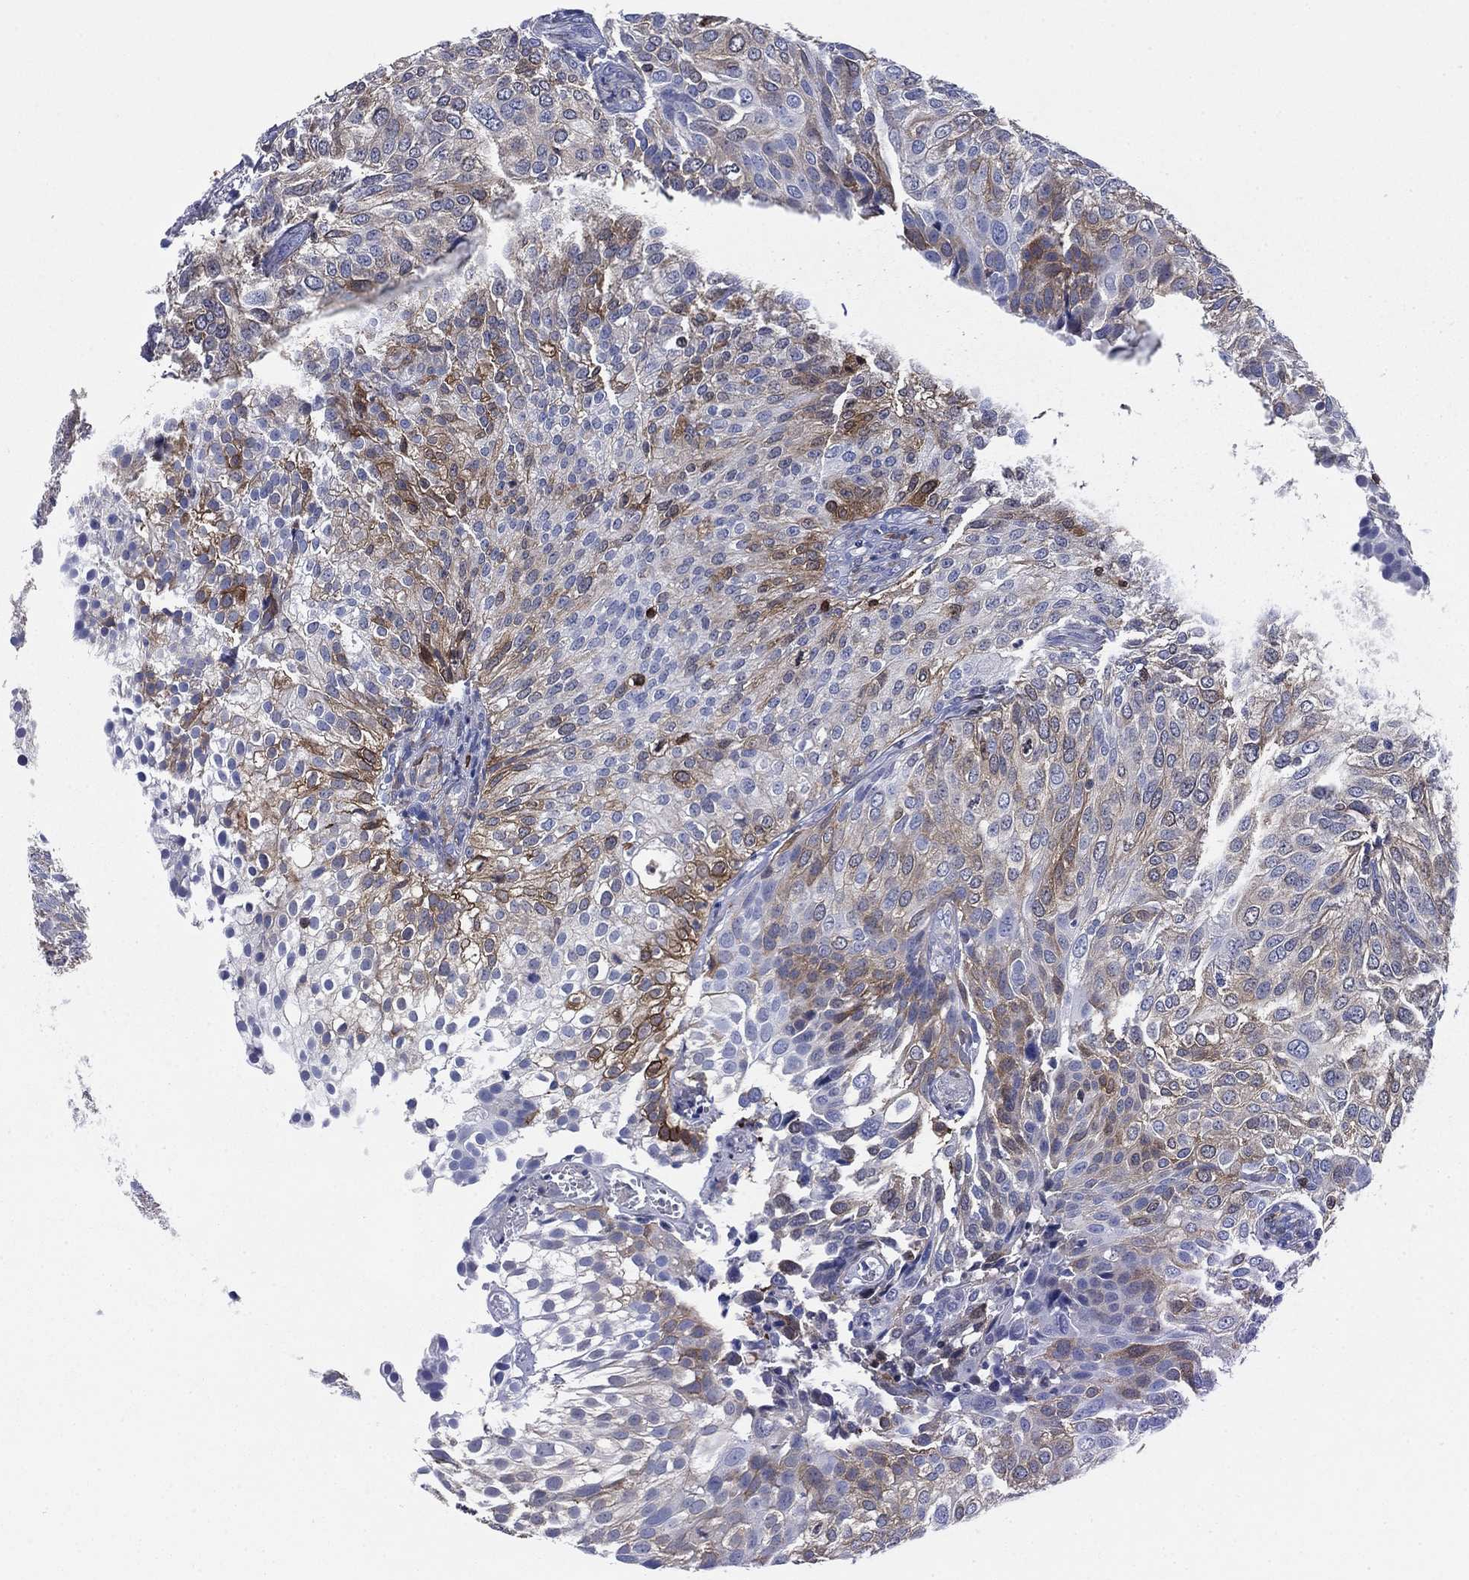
{"staining": {"intensity": "strong", "quantity": "<25%", "location": "cytoplasmic/membranous"}, "tissue": "urothelial cancer", "cell_type": "Tumor cells", "image_type": "cancer", "snomed": [{"axis": "morphology", "description": "Urothelial carcinoma, High grade"}, {"axis": "topography", "description": "Urinary bladder"}], "caption": "Urothelial cancer tissue reveals strong cytoplasmic/membranous positivity in about <25% of tumor cells, visualized by immunohistochemistry.", "gene": "STMN1", "patient": {"sex": "female", "age": 79}}